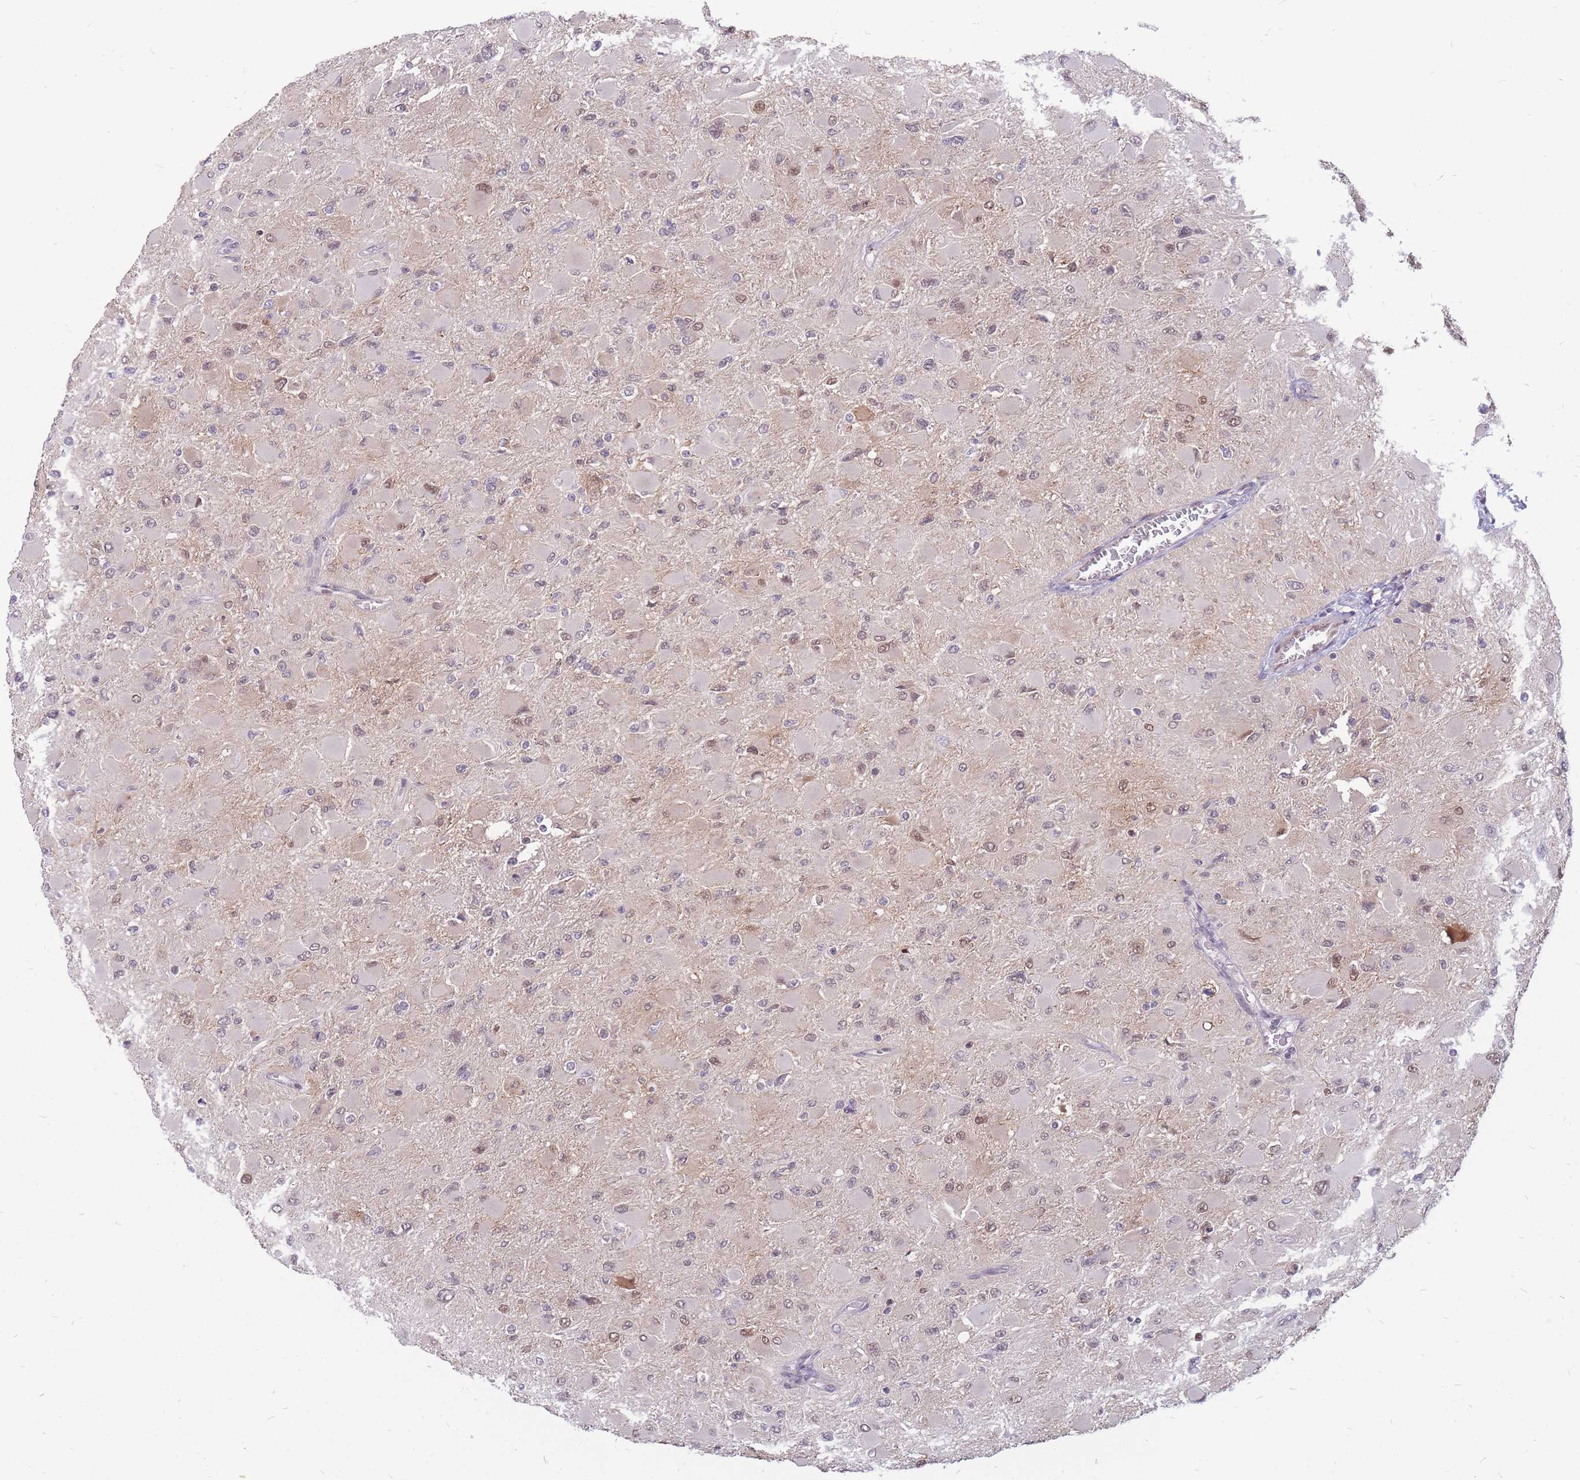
{"staining": {"intensity": "weak", "quantity": "<25%", "location": "cytoplasmic/membranous,nuclear"}, "tissue": "glioma", "cell_type": "Tumor cells", "image_type": "cancer", "snomed": [{"axis": "morphology", "description": "Glioma, malignant, High grade"}, {"axis": "topography", "description": "Cerebral cortex"}], "caption": "An immunohistochemistry (IHC) photomicrograph of malignant high-grade glioma is shown. There is no staining in tumor cells of malignant high-grade glioma. Brightfield microscopy of immunohistochemistry stained with DAB (brown) and hematoxylin (blue), captured at high magnification.", "gene": "ADD2", "patient": {"sex": "female", "age": 36}}